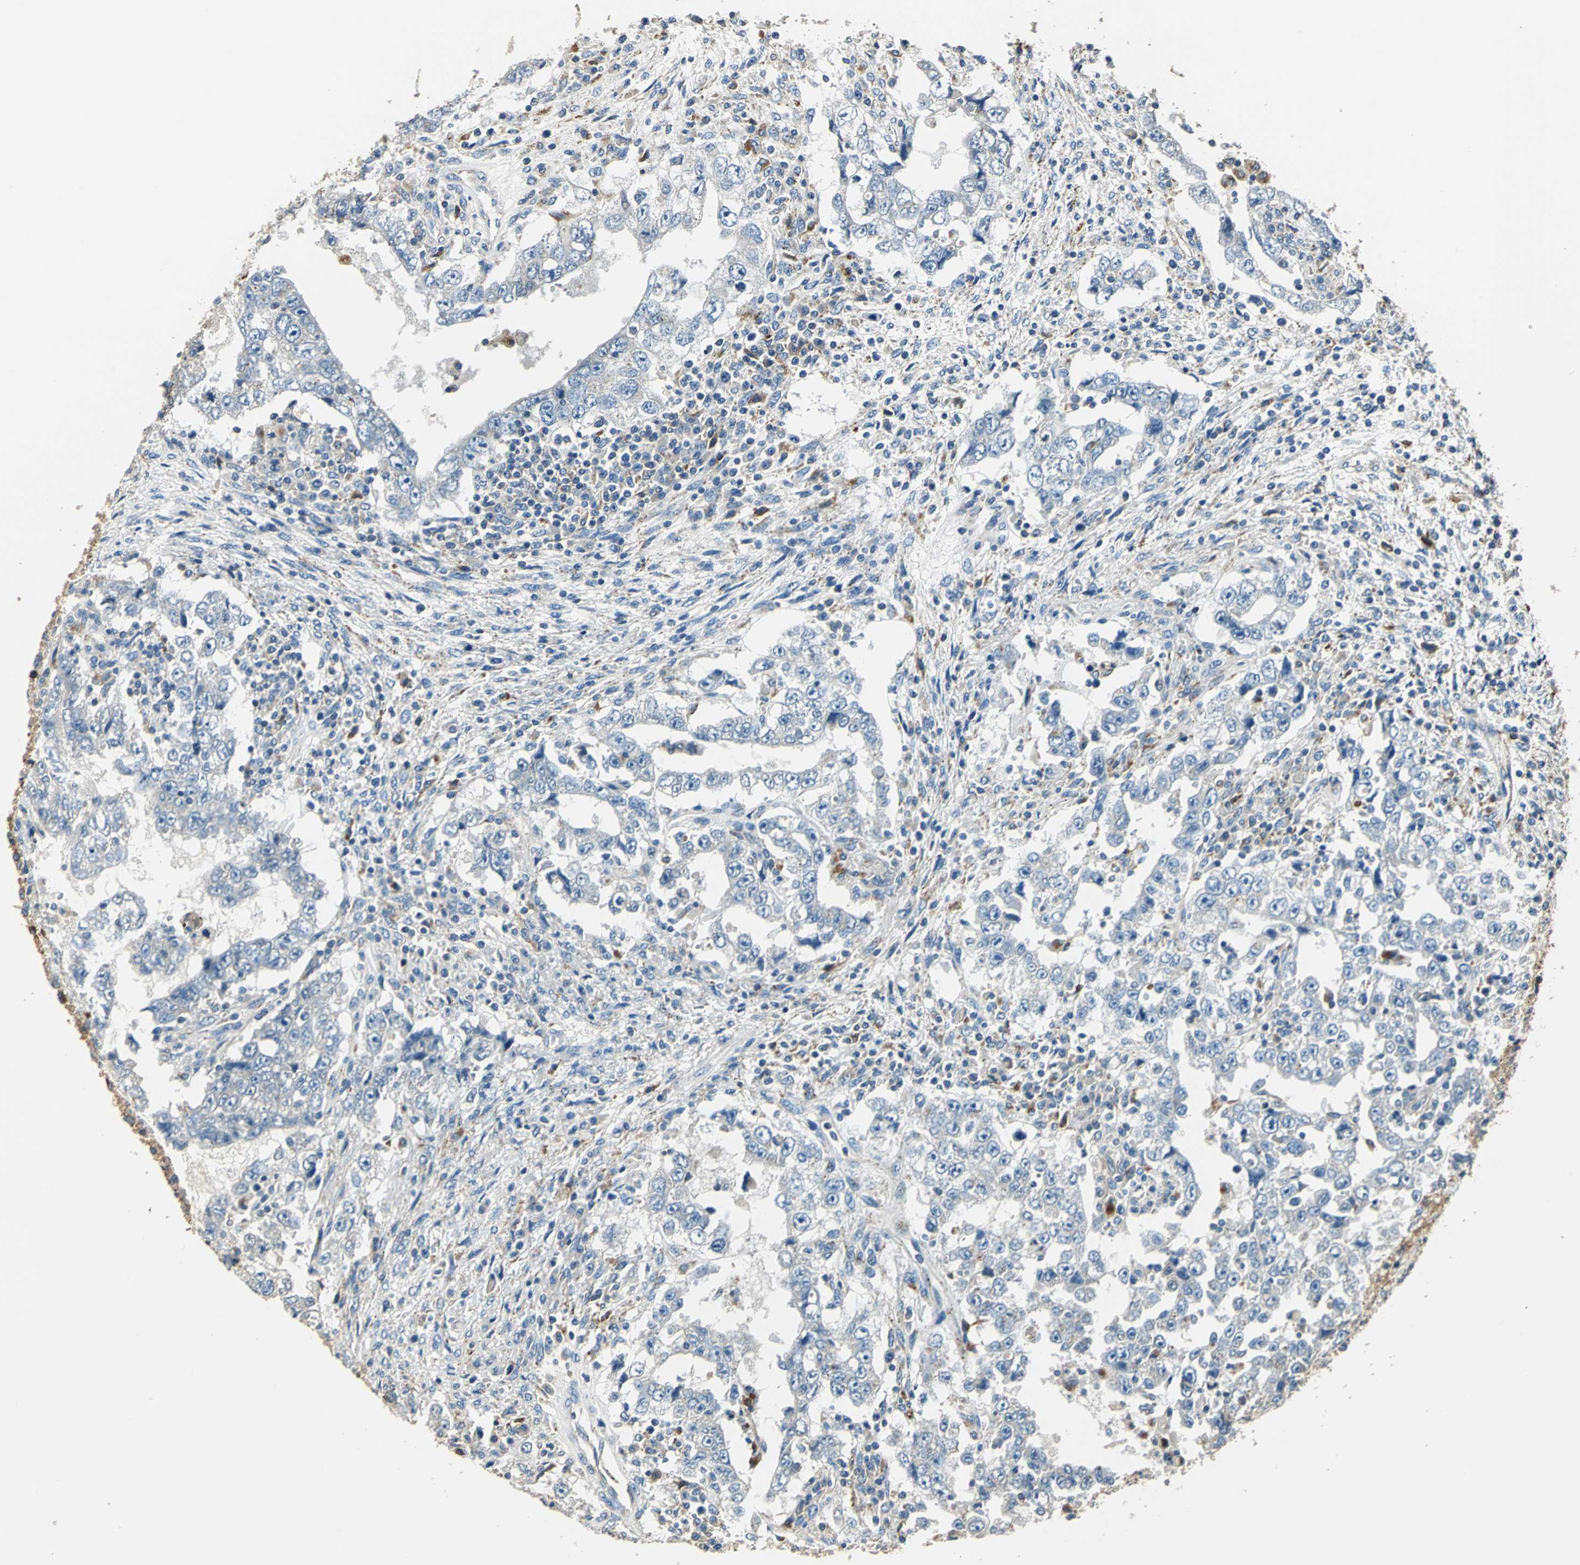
{"staining": {"intensity": "negative", "quantity": "none", "location": "none"}, "tissue": "testis cancer", "cell_type": "Tumor cells", "image_type": "cancer", "snomed": [{"axis": "morphology", "description": "Carcinoma, Embryonal, NOS"}, {"axis": "topography", "description": "Testis"}], "caption": "Immunohistochemical staining of human testis cancer (embryonal carcinoma) demonstrates no significant expression in tumor cells. (Brightfield microscopy of DAB immunohistochemistry at high magnification).", "gene": "NIT1", "patient": {"sex": "male", "age": 26}}